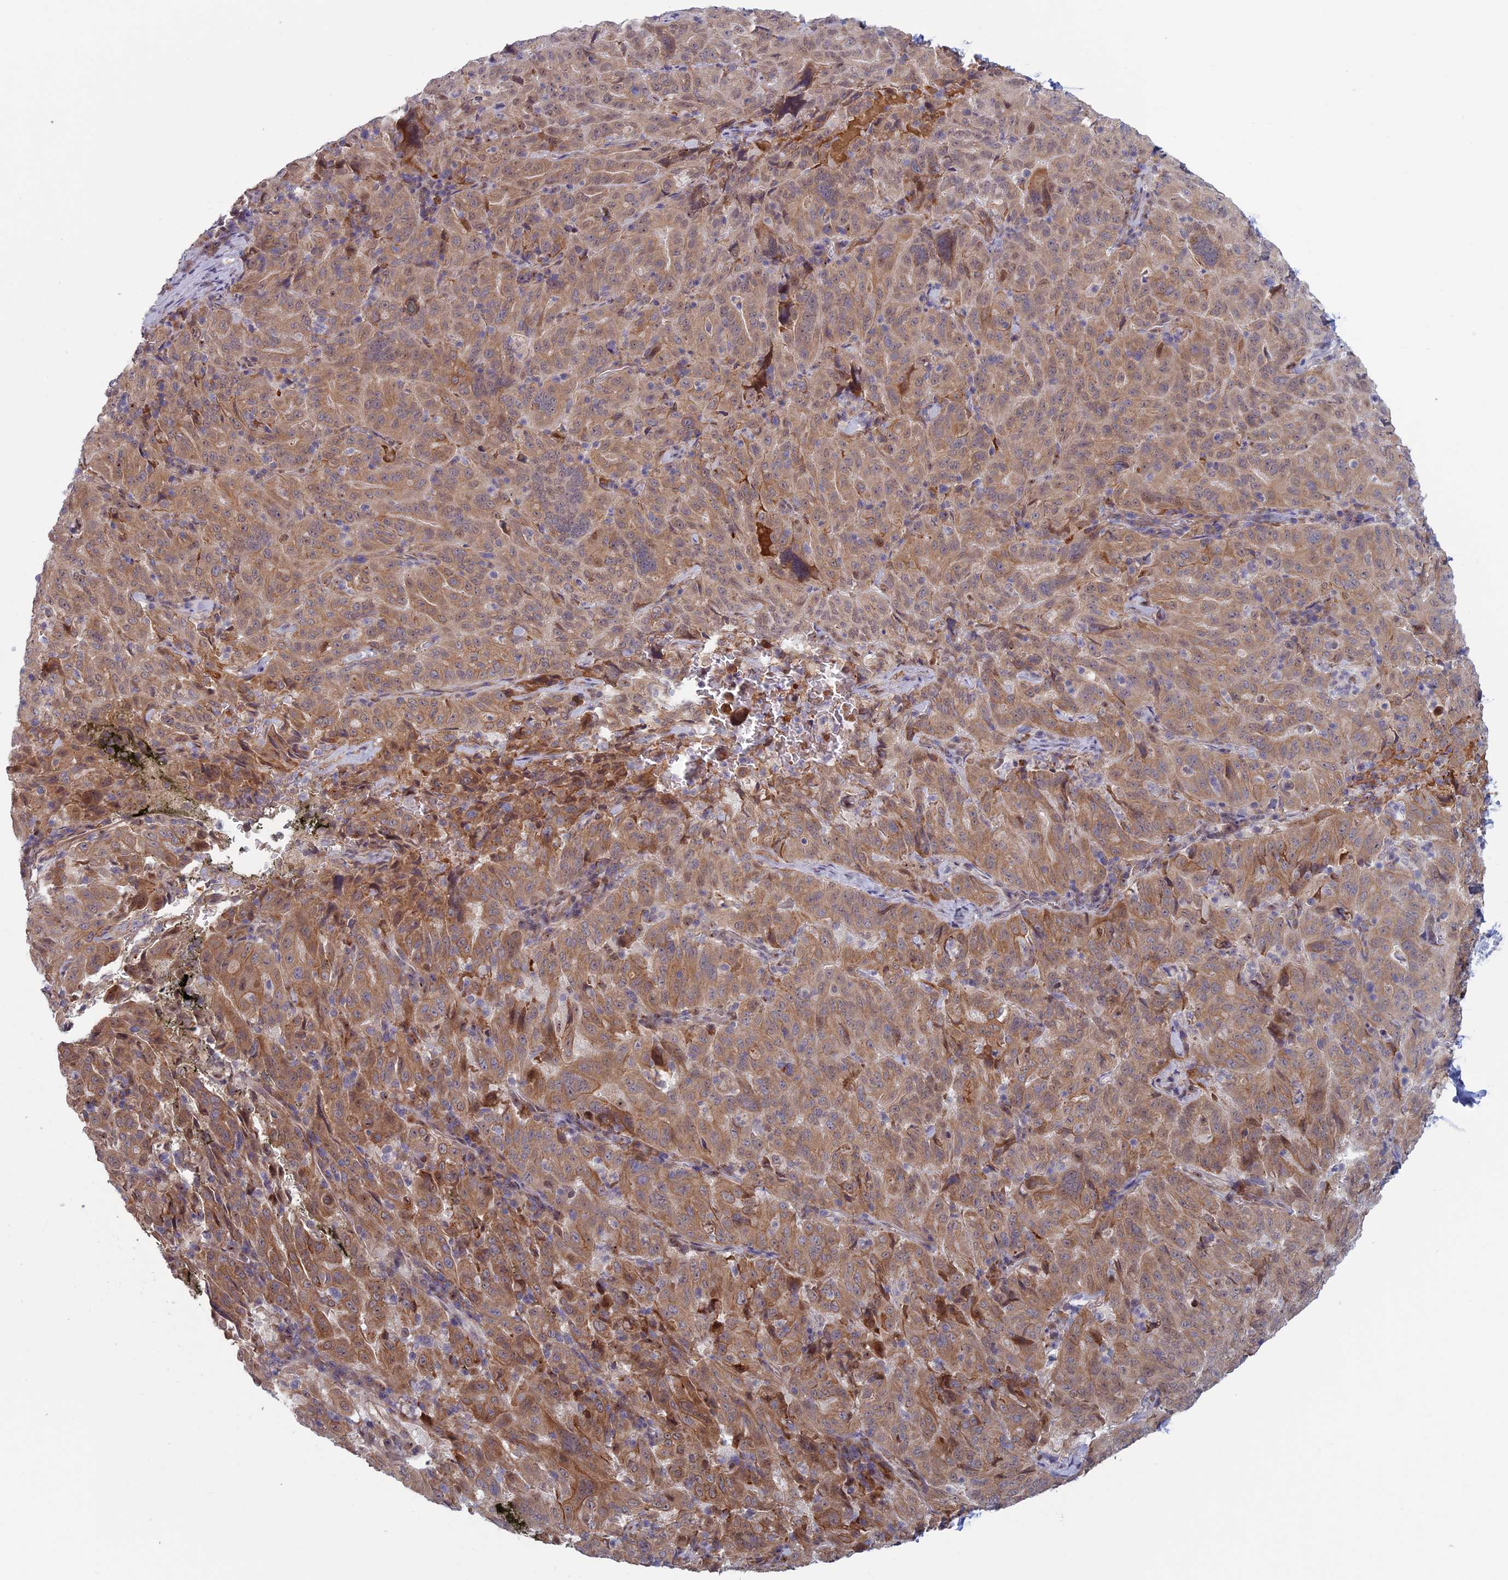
{"staining": {"intensity": "moderate", "quantity": ">75%", "location": "cytoplasmic/membranous"}, "tissue": "pancreatic cancer", "cell_type": "Tumor cells", "image_type": "cancer", "snomed": [{"axis": "morphology", "description": "Adenocarcinoma, NOS"}, {"axis": "topography", "description": "Pancreas"}], "caption": "The micrograph demonstrates staining of pancreatic cancer (adenocarcinoma), revealing moderate cytoplasmic/membranous protein staining (brown color) within tumor cells.", "gene": "FADS1", "patient": {"sex": "male", "age": 63}}